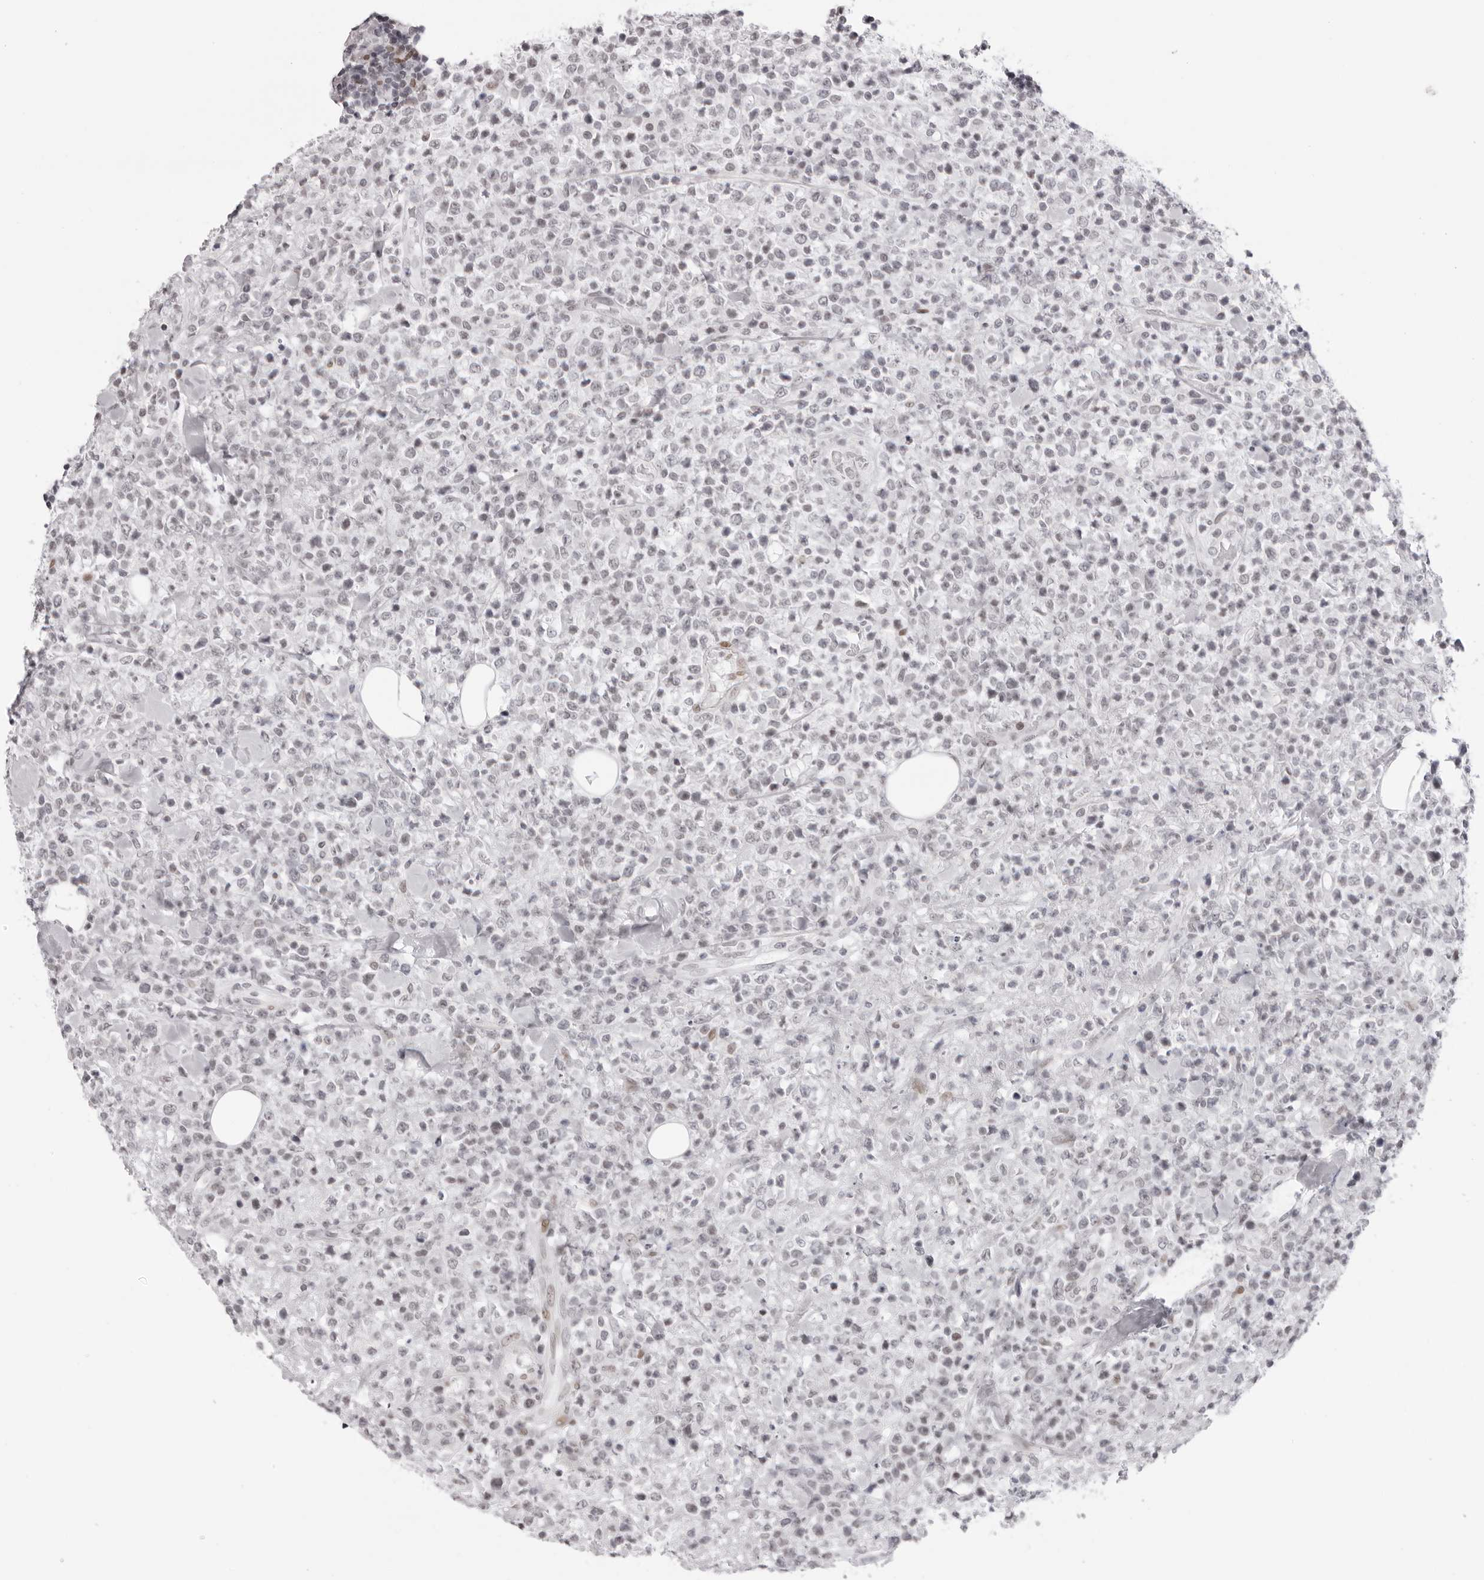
{"staining": {"intensity": "negative", "quantity": "none", "location": "none"}, "tissue": "lymphoma", "cell_type": "Tumor cells", "image_type": "cancer", "snomed": [{"axis": "morphology", "description": "Malignant lymphoma, non-Hodgkin's type, High grade"}, {"axis": "topography", "description": "Colon"}], "caption": "Tumor cells show no significant protein positivity in lymphoma.", "gene": "MAFK", "patient": {"sex": "female", "age": 53}}